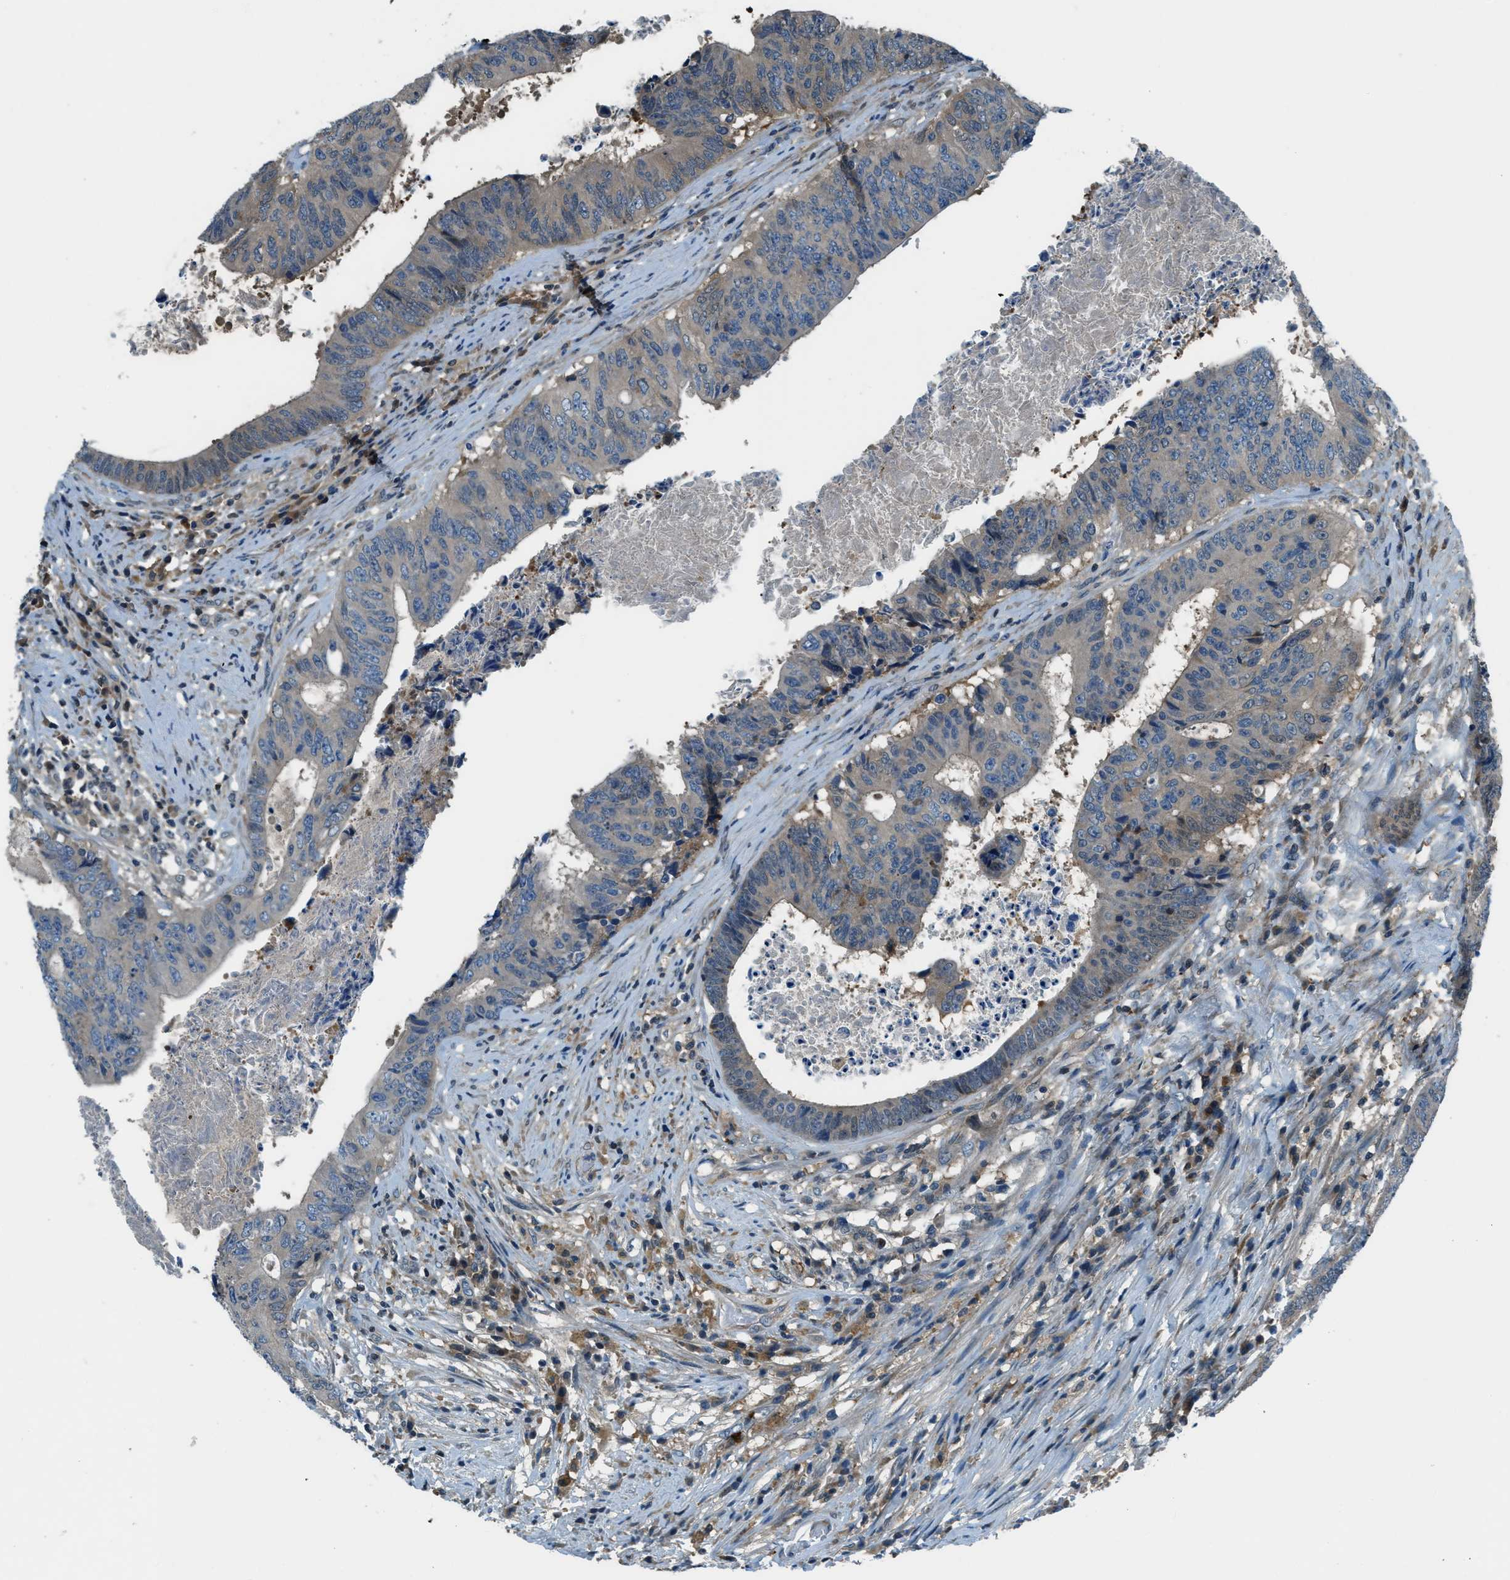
{"staining": {"intensity": "weak", "quantity": "<25%", "location": "cytoplasmic/membranous"}, "tissue": "colorectal cancer", "cell_type": "Tumor cells", "image_type": "cancer", "snomed": [{"axis": "morphology", "description": "Adenocarcinoma, NOS"}, {"axis": "topography", "description": "Rectum"}], "caption": "An image of human colorectal cancer (adenocarcinoma) is negative for staining in tumor cells.", "gene": "HEBP2", "patient": {"sex": "male", "age": 72}}